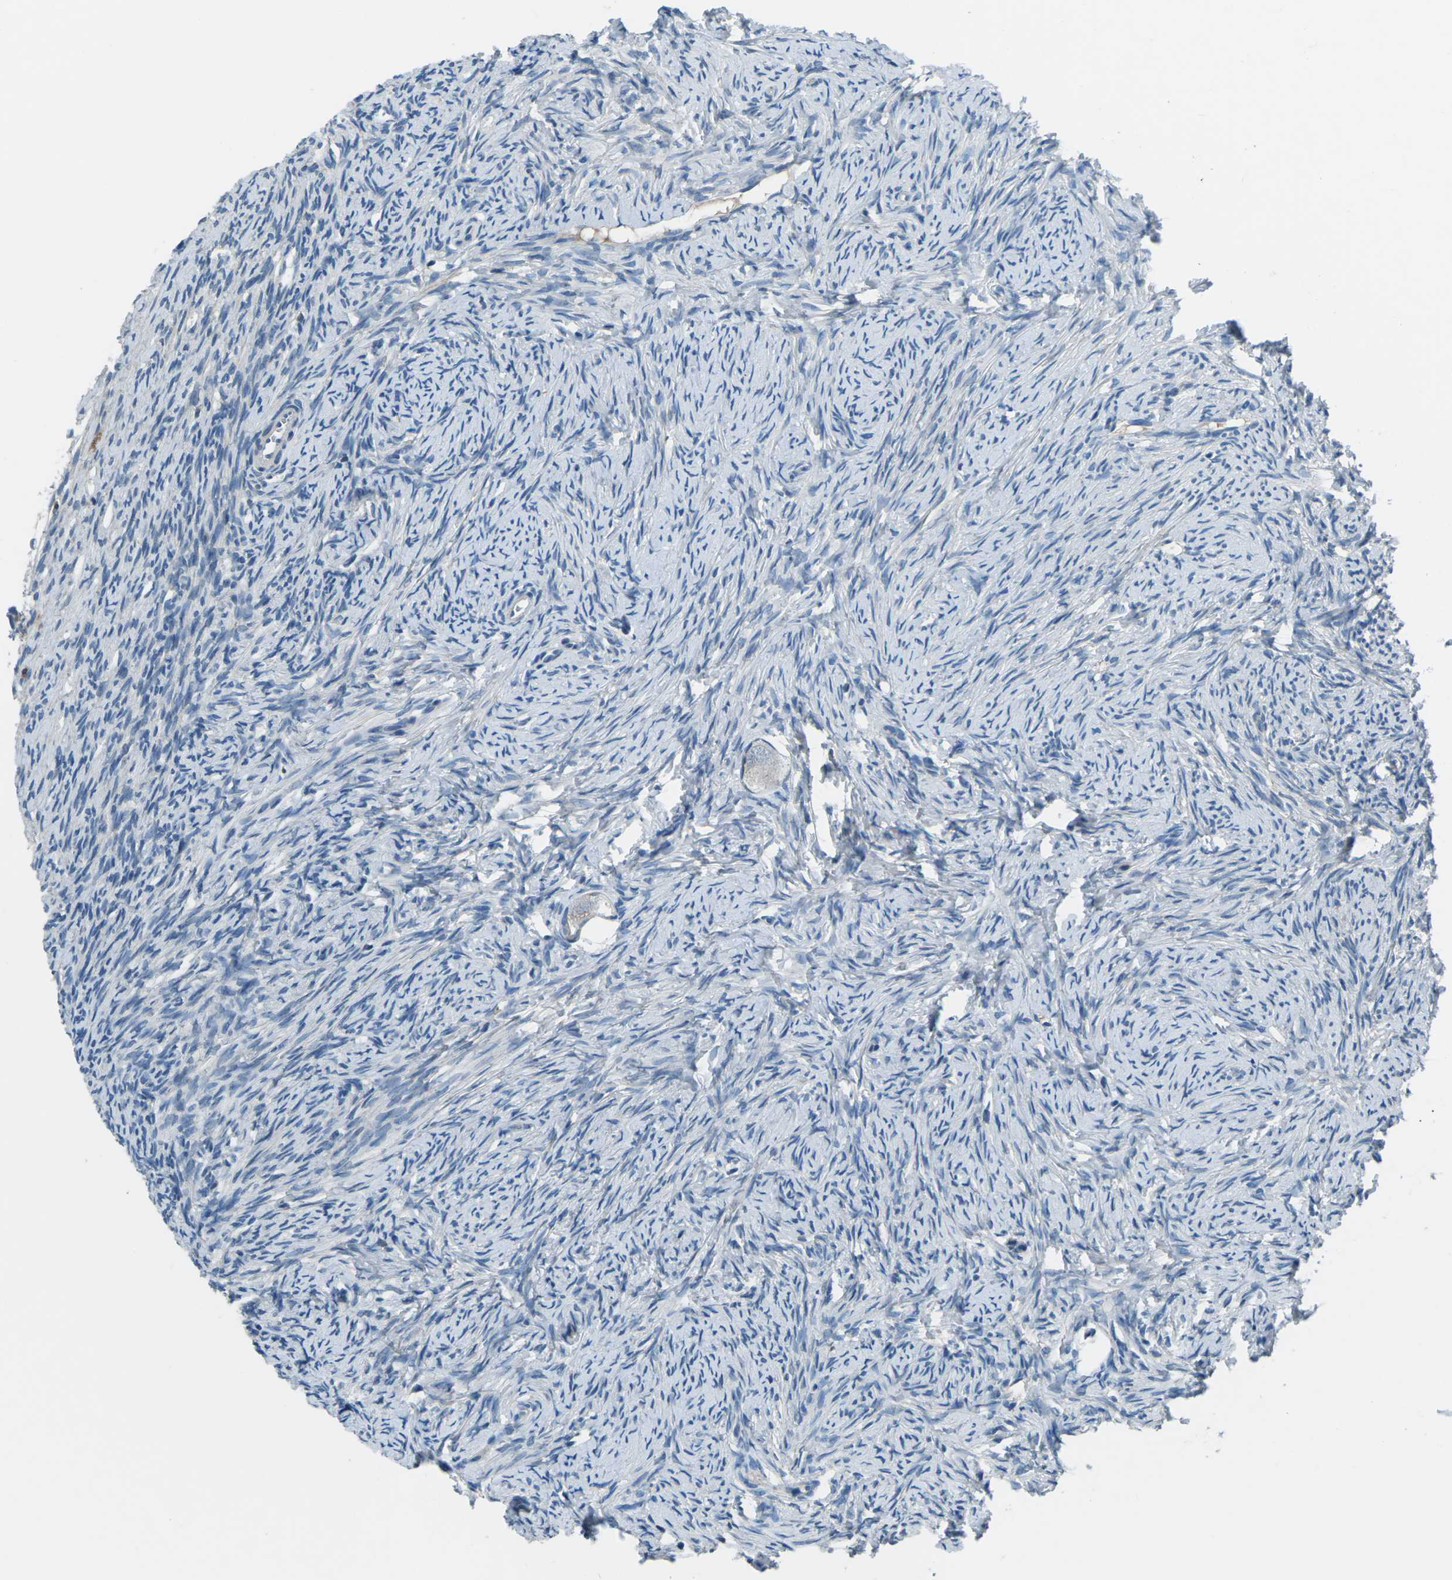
{"staining": {"intensity": "weak", "quantity": "<25%", "location": "cytoplasmic/membranous"}, "tissue": "ovary", "cell_type": "Follicle cells", "image_type": "normal", "snomed": [{"axis": "morphology", "description": "Normal tissue, NOS"}, {"axis": "topography", "description": "Ovary"}], "caption": "Follicle cells are negative for brown protein staining in benign ovary. The staining was performed using DAB (3,3'-diaminobenzidine) to visualize the protein expression in brown, while the nuclei were stained in blue with hematoxylin (Magnification: 20x).", "gene": "CD1D", "patient": {"sex": "female", "age": 33}}